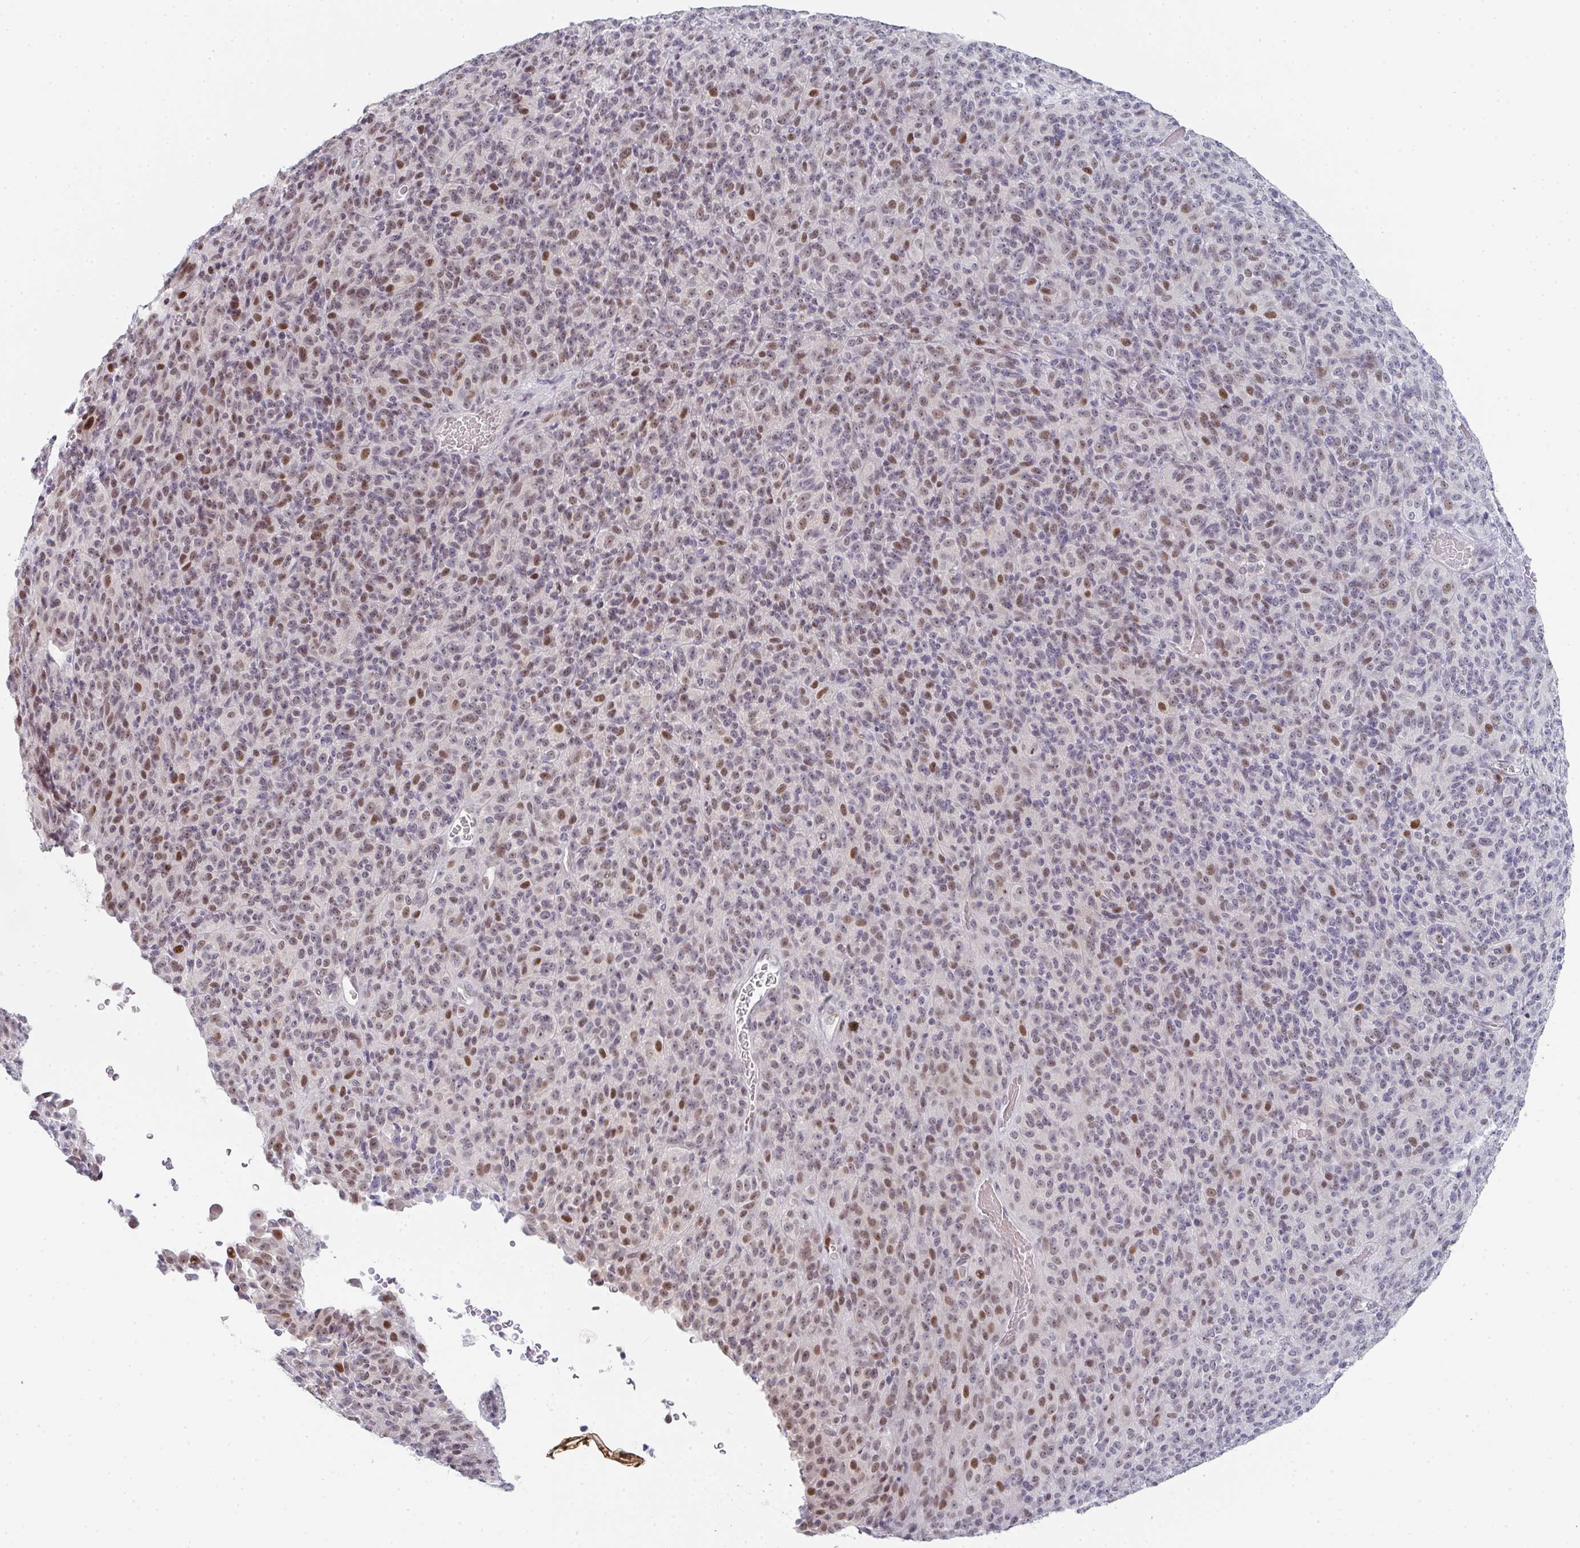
{"staining": {"intensity": "moderate", "quantity": "25%-75%", "location": "nuclear"}, "tissue": "melanoma", "cell_type": "Tumor cells", "image_type": "cancer", "snomed": [{"axis": "morphology", "description": "Malignant melanoma, Metastatic site"}, {"axis": "topography", "description": "Brain"}], "caption": "A high-resolution image shows immunohistochemistry (IHC) staining of melanoma, which shows moderate nuclear expression in approximately 25%-75% of tumor cells.", "gene": "POU2AF2", "patient": {"sex": "female", "age": 56}}